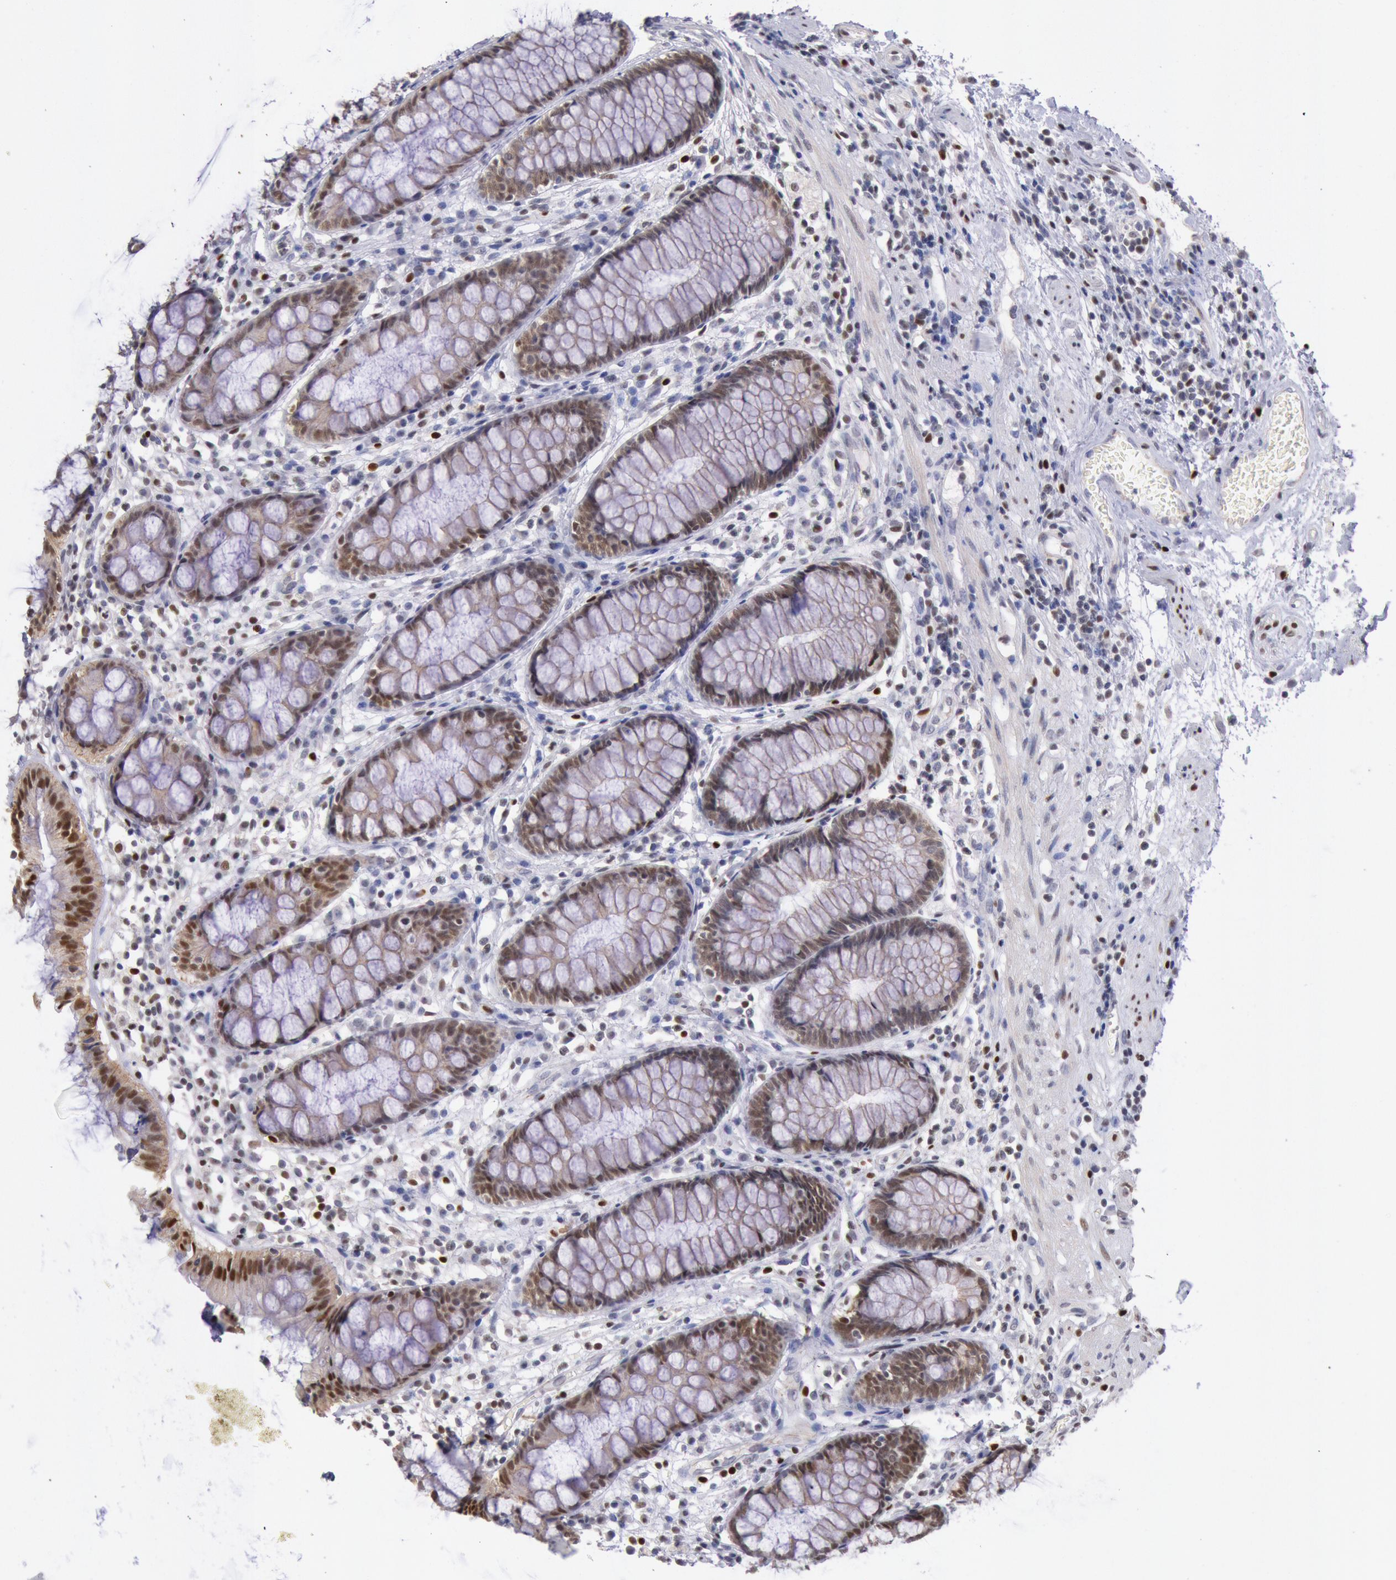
{"staining": {"intensity": "moderate", "quantity": "25%-75%", "location": "cytoplasmic/membranous,nuclear"}, "tissue": "rectum", "cell_type": "Glandular cells", "image_type": "normal", "snomed": [{"axis": "morphology", "description": "Normal tissue, NOS"}, {"axis": "topography", "description": "Rectum"}], "caption": "A brown stain labels moderate cytoplasmic/membranous,nuclear expression of a protein in glandular cells of normal human rectum. (brown staining indicates protein expression, while blue staining denotes nuclei).", "gene": "RPS6KA5", "patient": {"sex": "female", "age": 66}}